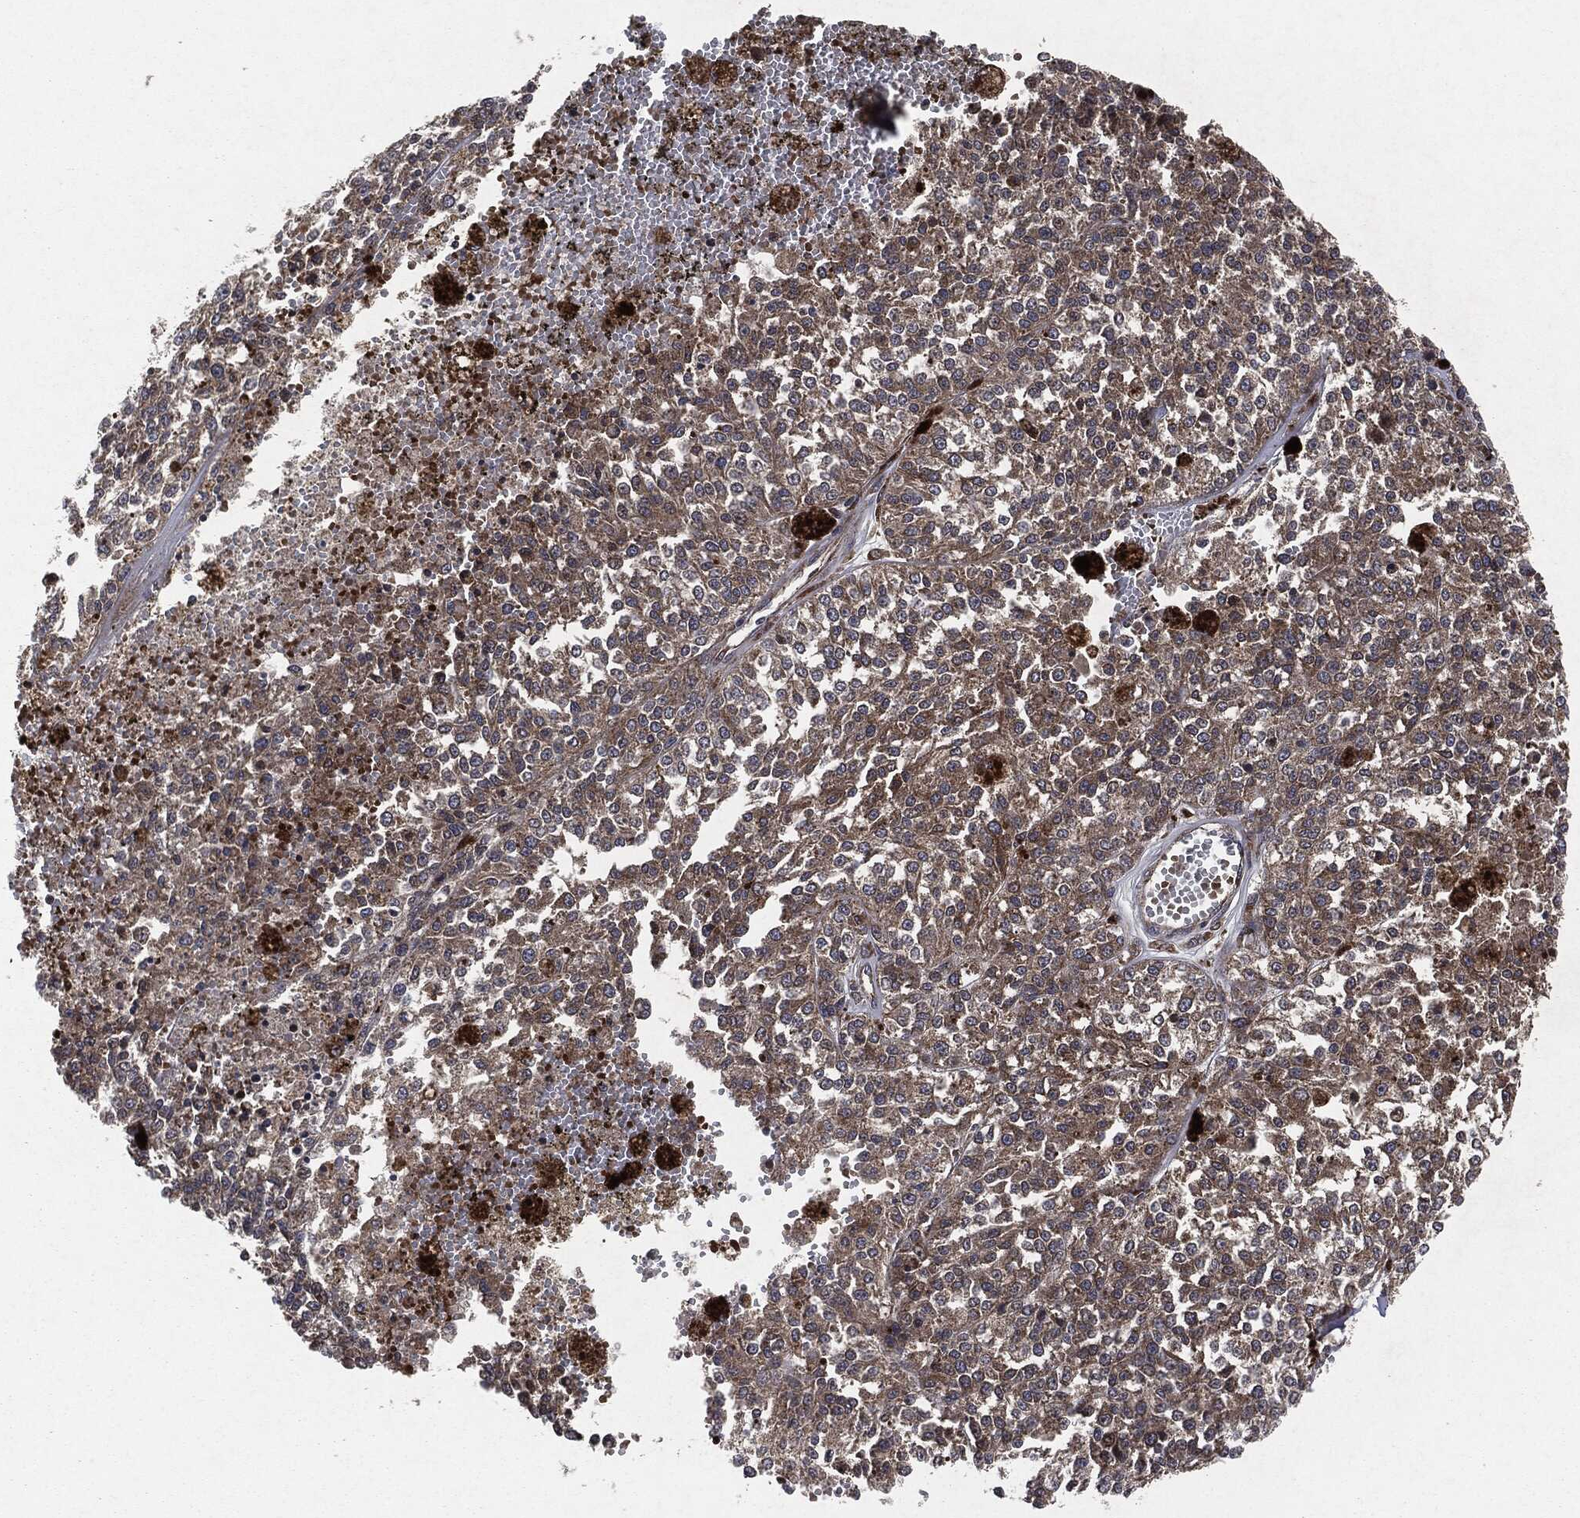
{"staining": {"intensity": "moderate", "quantity": "25%-75%", "location": "cytoplasmic/membranous"}, "tissue": "melanoma", "cell_type": "Tumor cells", "image_type": "cancer", "snomed": [{"axis": "morphology", "description": "Malignant melanoma, Metastatic site"}, {"axis": "topography", "description": "Lymph node"}], "caption": "A micrograph of melanoma stained for a protein exhibits moderate cytoplasmic/membranous brown staining in tumor cells.", "gene": "RAF1", "patient": {"sex": "female", "age": 64}}